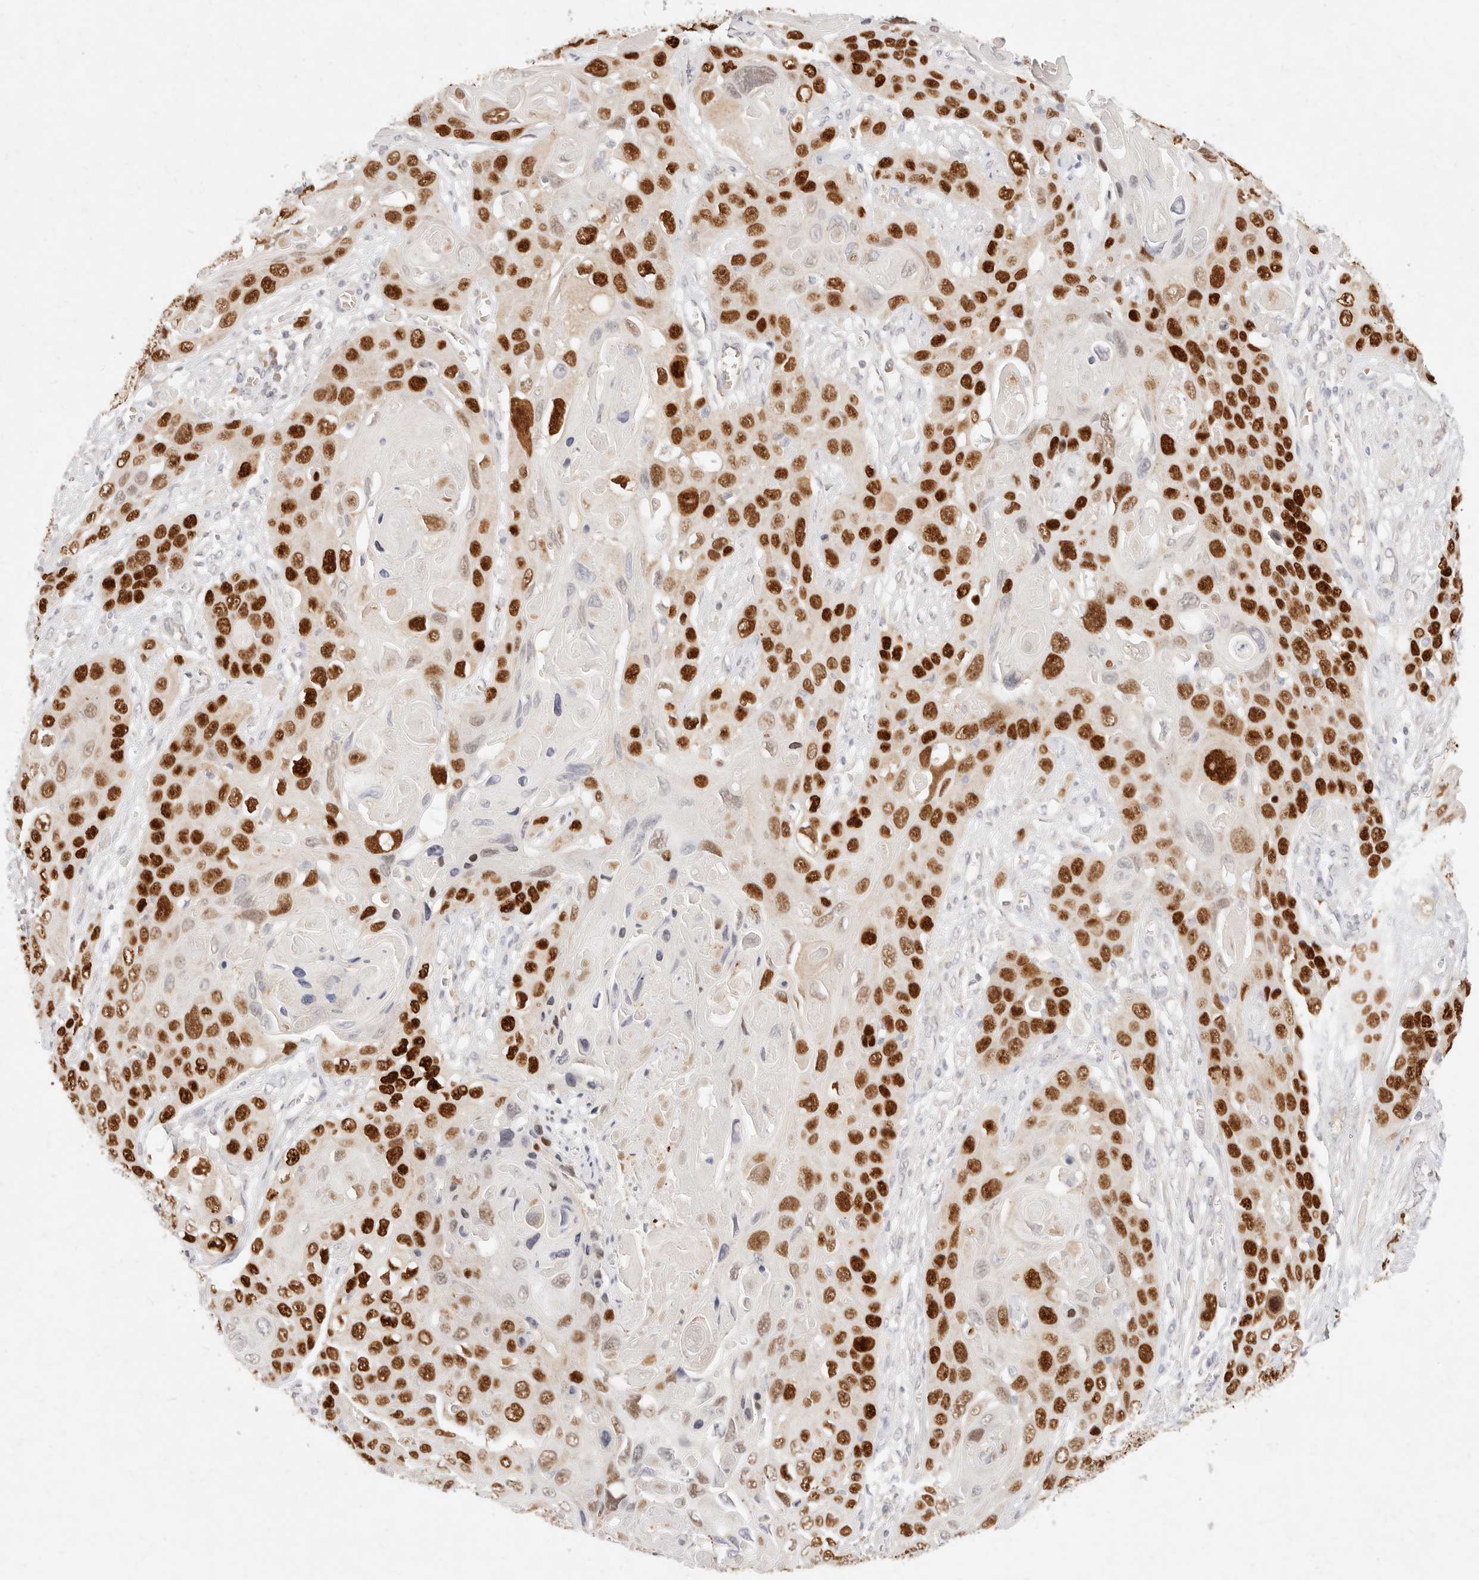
{"staining": {"intensity": "strong", "quantity": ">75%", "location": "nuclear"}, "tissue": "skin cancer", "cell_type": "Tumor cells", "image_type": "cancer", "snomed": [{"axis": "morphology", "description": "Squamous cell carcinoma, NOS"}, {"axis": "topography", "description": "Skin"}], "caption": "The micrograph reveals staining of skin squamous cell carcinoma, revealing strong nuclear protein expression (brown color) within tumor cells.", "gene": "ASCL3", "patient": {"sex": "male", "age": 55}}